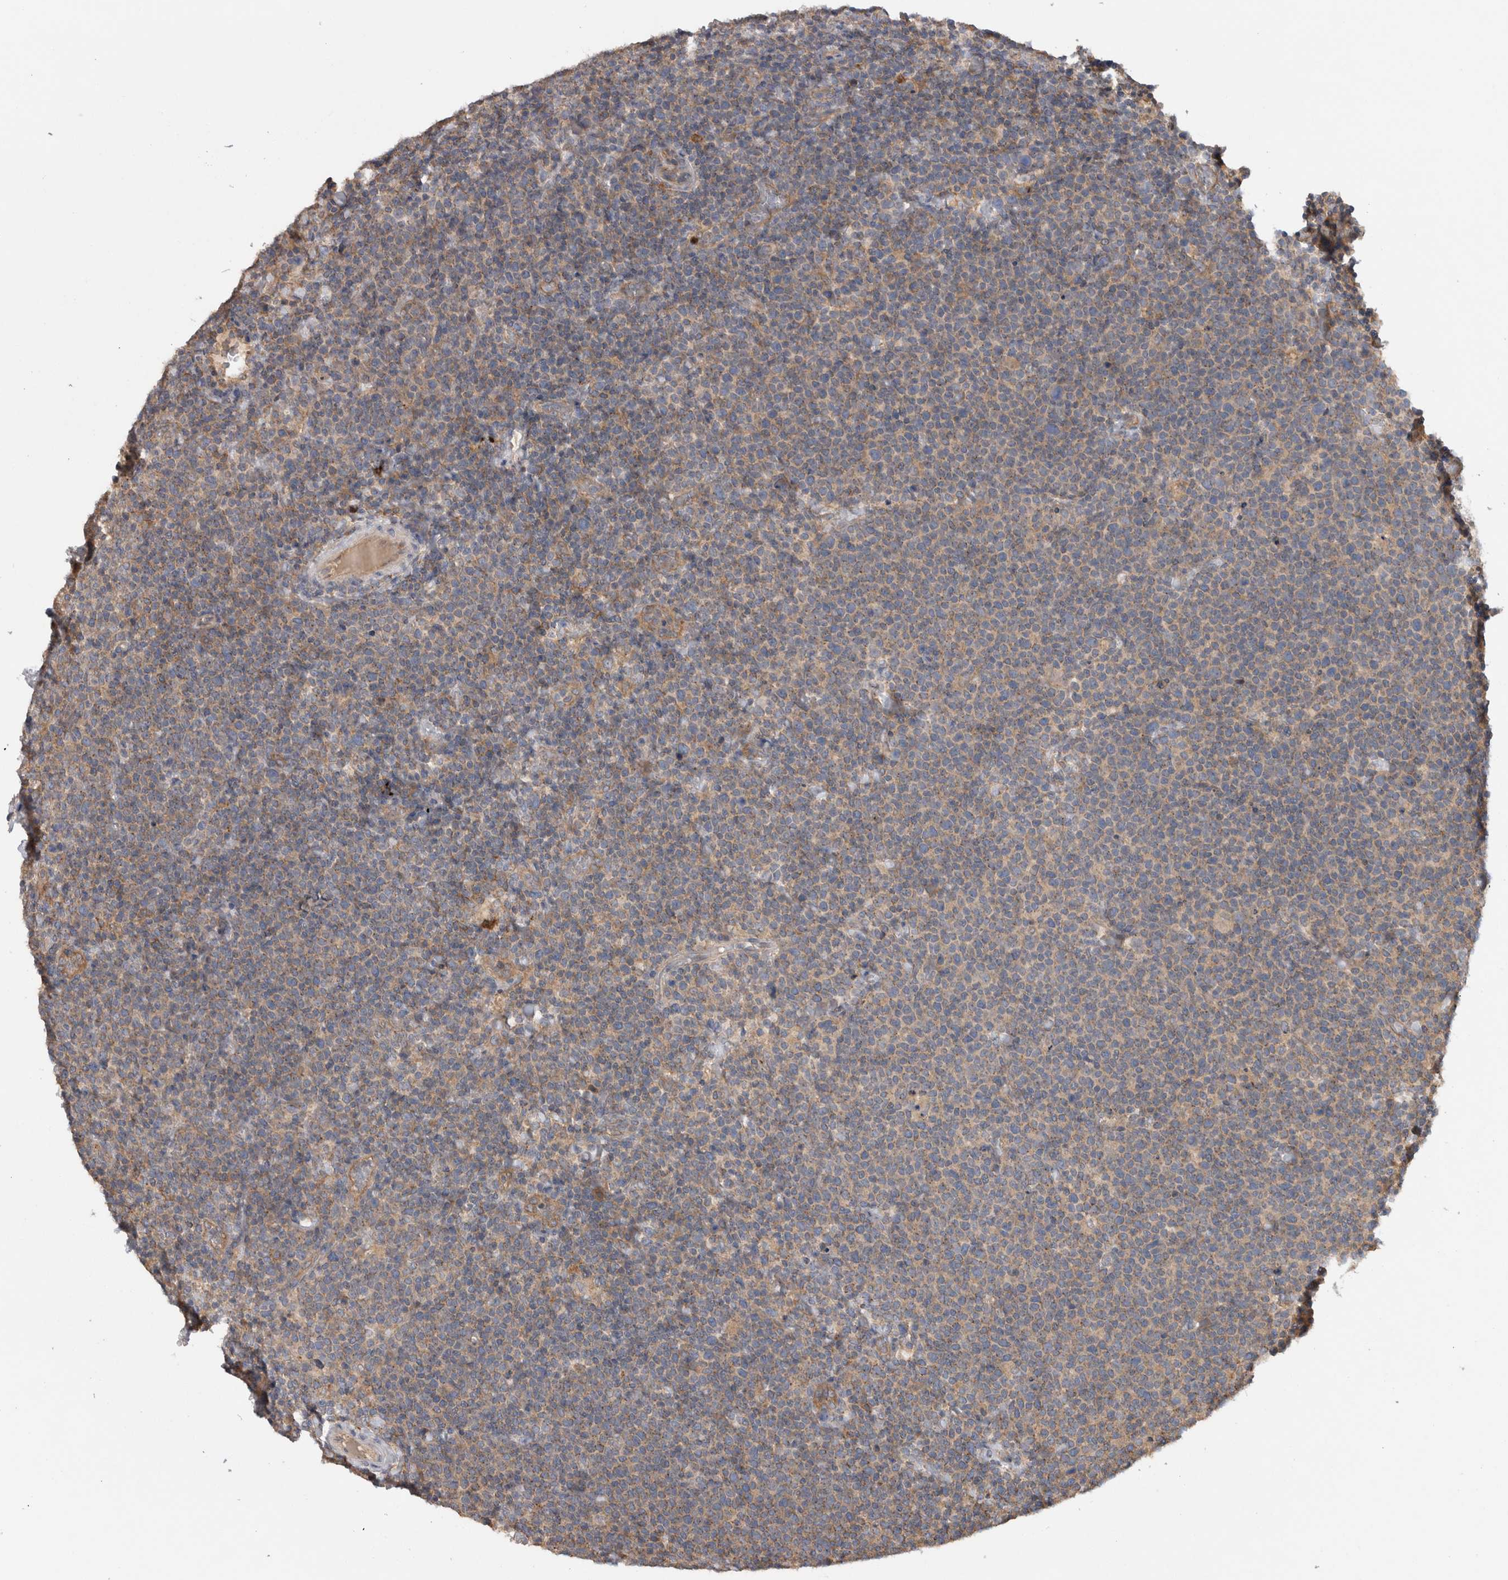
{"staining": {"intensity": "negative", "quantity": "none", "location": "none"}, "tissue": "lymphoma", "cell_type": "Tumor cells", "image_type": "cancer", "snomed": [{"axis": "morphology", "description": "Malignant lymphoma, non-Hodgkin's type, High grade"}, {"axis": "topography", "description": "Lymph node"}], "caption": "High magnification brightfield microscopy of high-grade malignant lymphoma, non-Hodgkin's type stained with DAB (brown) and counterstained with hematoxylin (blue): tumor cells show no significant staining.", "gene": "TARBP1", "patient": {"sex": "male", "age": 61}}